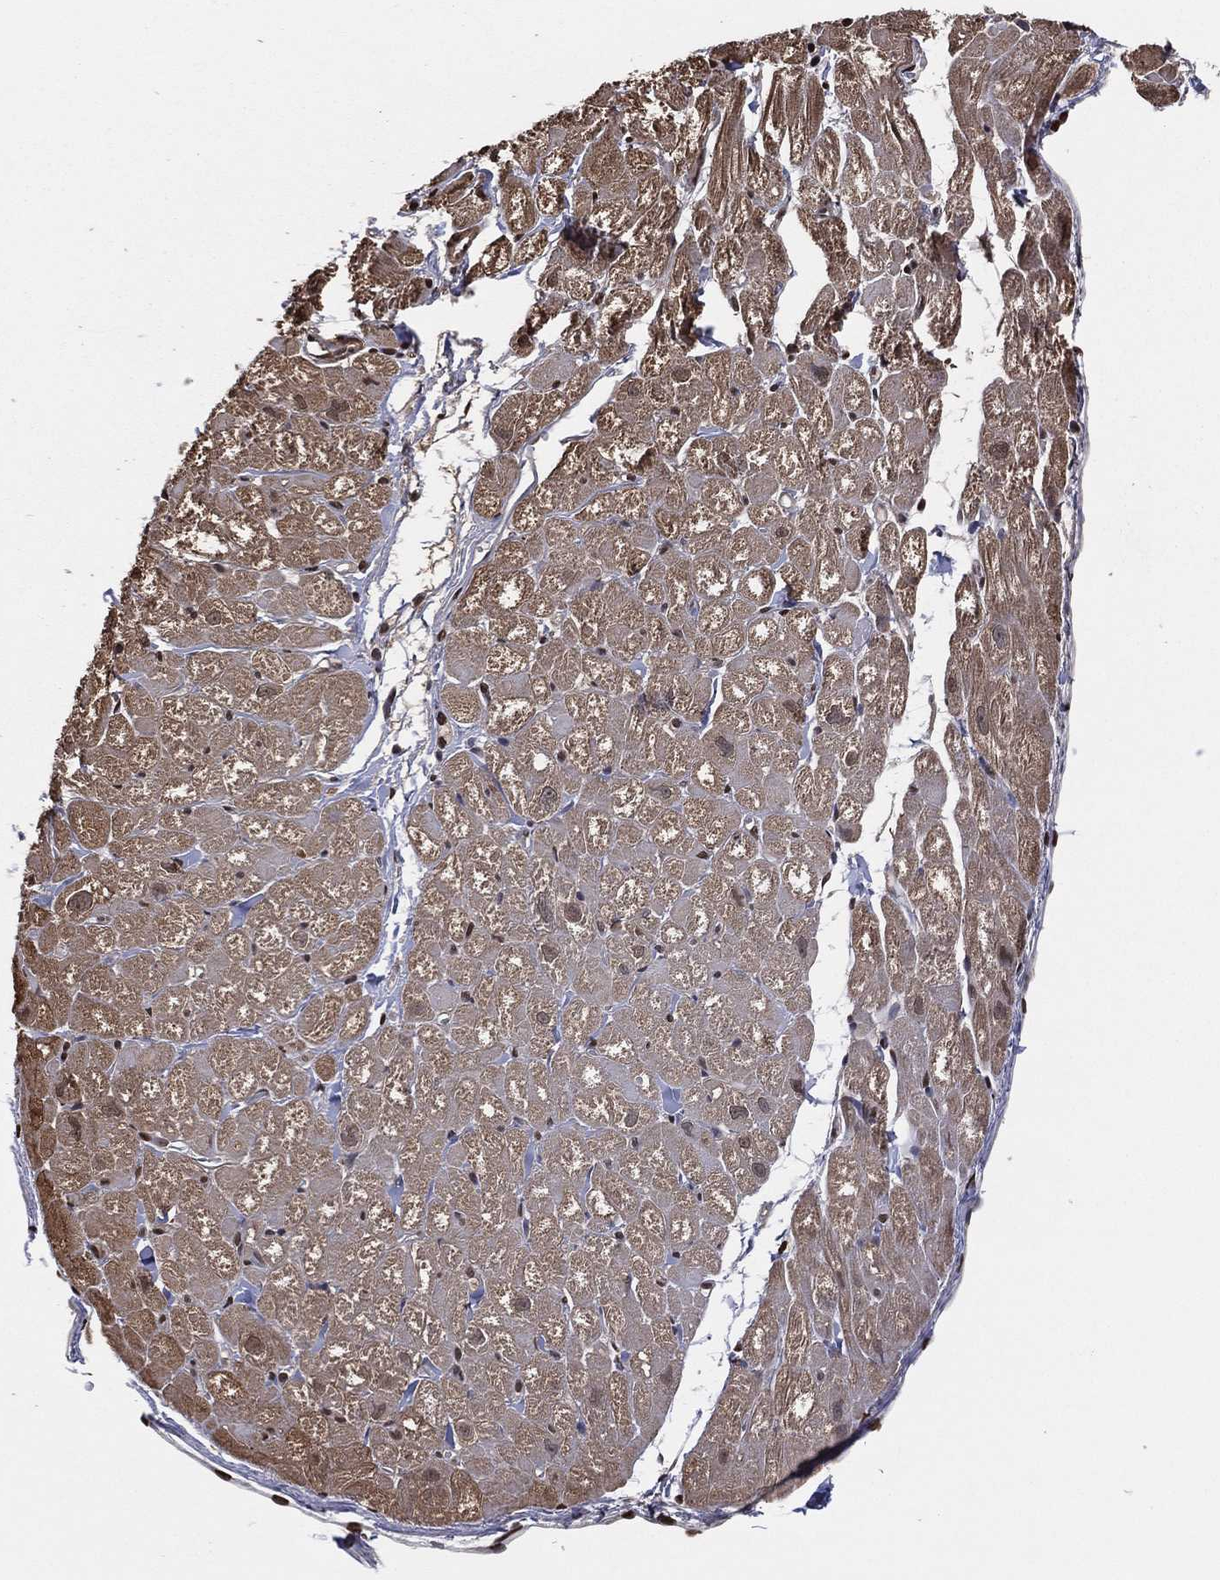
{"staining": {"intensity": "moderate", "quantity": "25%-75%", "location": "cytoplasmic/membranous"}, "tissue": "heart muscle", "cell_type": "Cardiomyocytes", "image_type": "normal", "snomed": [{"axis": "morphology", "description": "Normal tissue, NOS"}, {"axis": "topography", "description": "Heart"}], "caption": "An immunohistochemistry (IHC) photomicrograph of unremarkable tissue is shown. Protein staining in brown shows moderate cytoplasmic/membranous positivity in heart muscle within cardiomyocytes. The protein is stained brown, and the nuclei are stained in blue (DAB (3,3'-diaminobenzidine) IHC with brightfield microscopy, high magnification).", "gene": "GAPDH", "patient": {"sex": "male", "age": 58}}